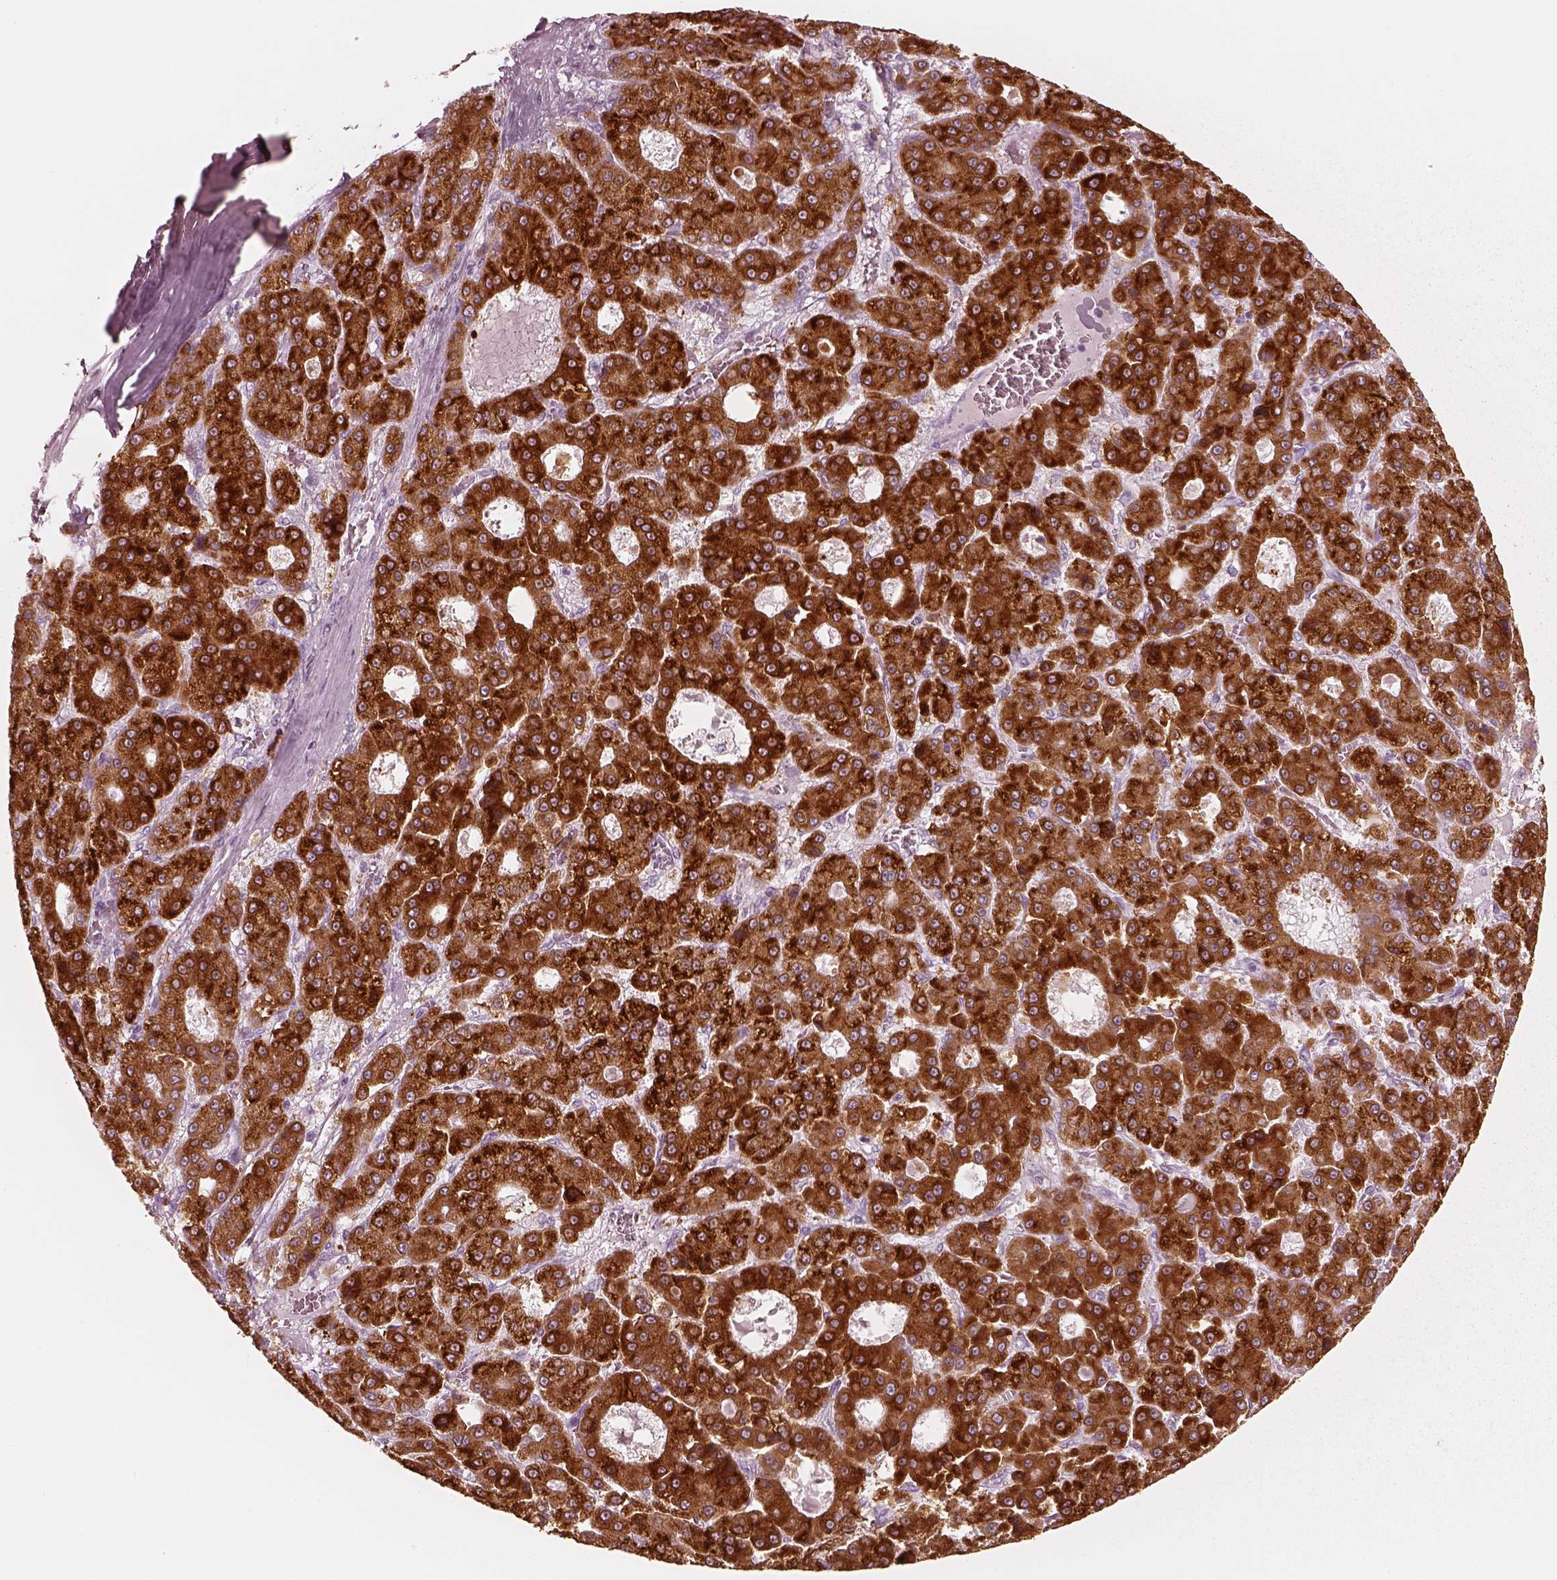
{"staining": {"intensity": "strong", "quantity": ">75%", "location": "cytoplasmic/membranous"}, "tissue": "liver cancer", "cell_type": "Tumor cells", "image_type": "cancer", "snomed": [{"axis": "morphology", "description": "Carcinoma, Hepatocellular, NOS"}, {"axis": "topography", "description": "Liver"}], "caption": "Protein staining of hepatocellular carcinoma (liver) tissue displays strong cytoplasmic/membranous expression in approximately >75% of tumor cells.", "gene": "PON3", "patient": {"sex": "male", "age": 70}}